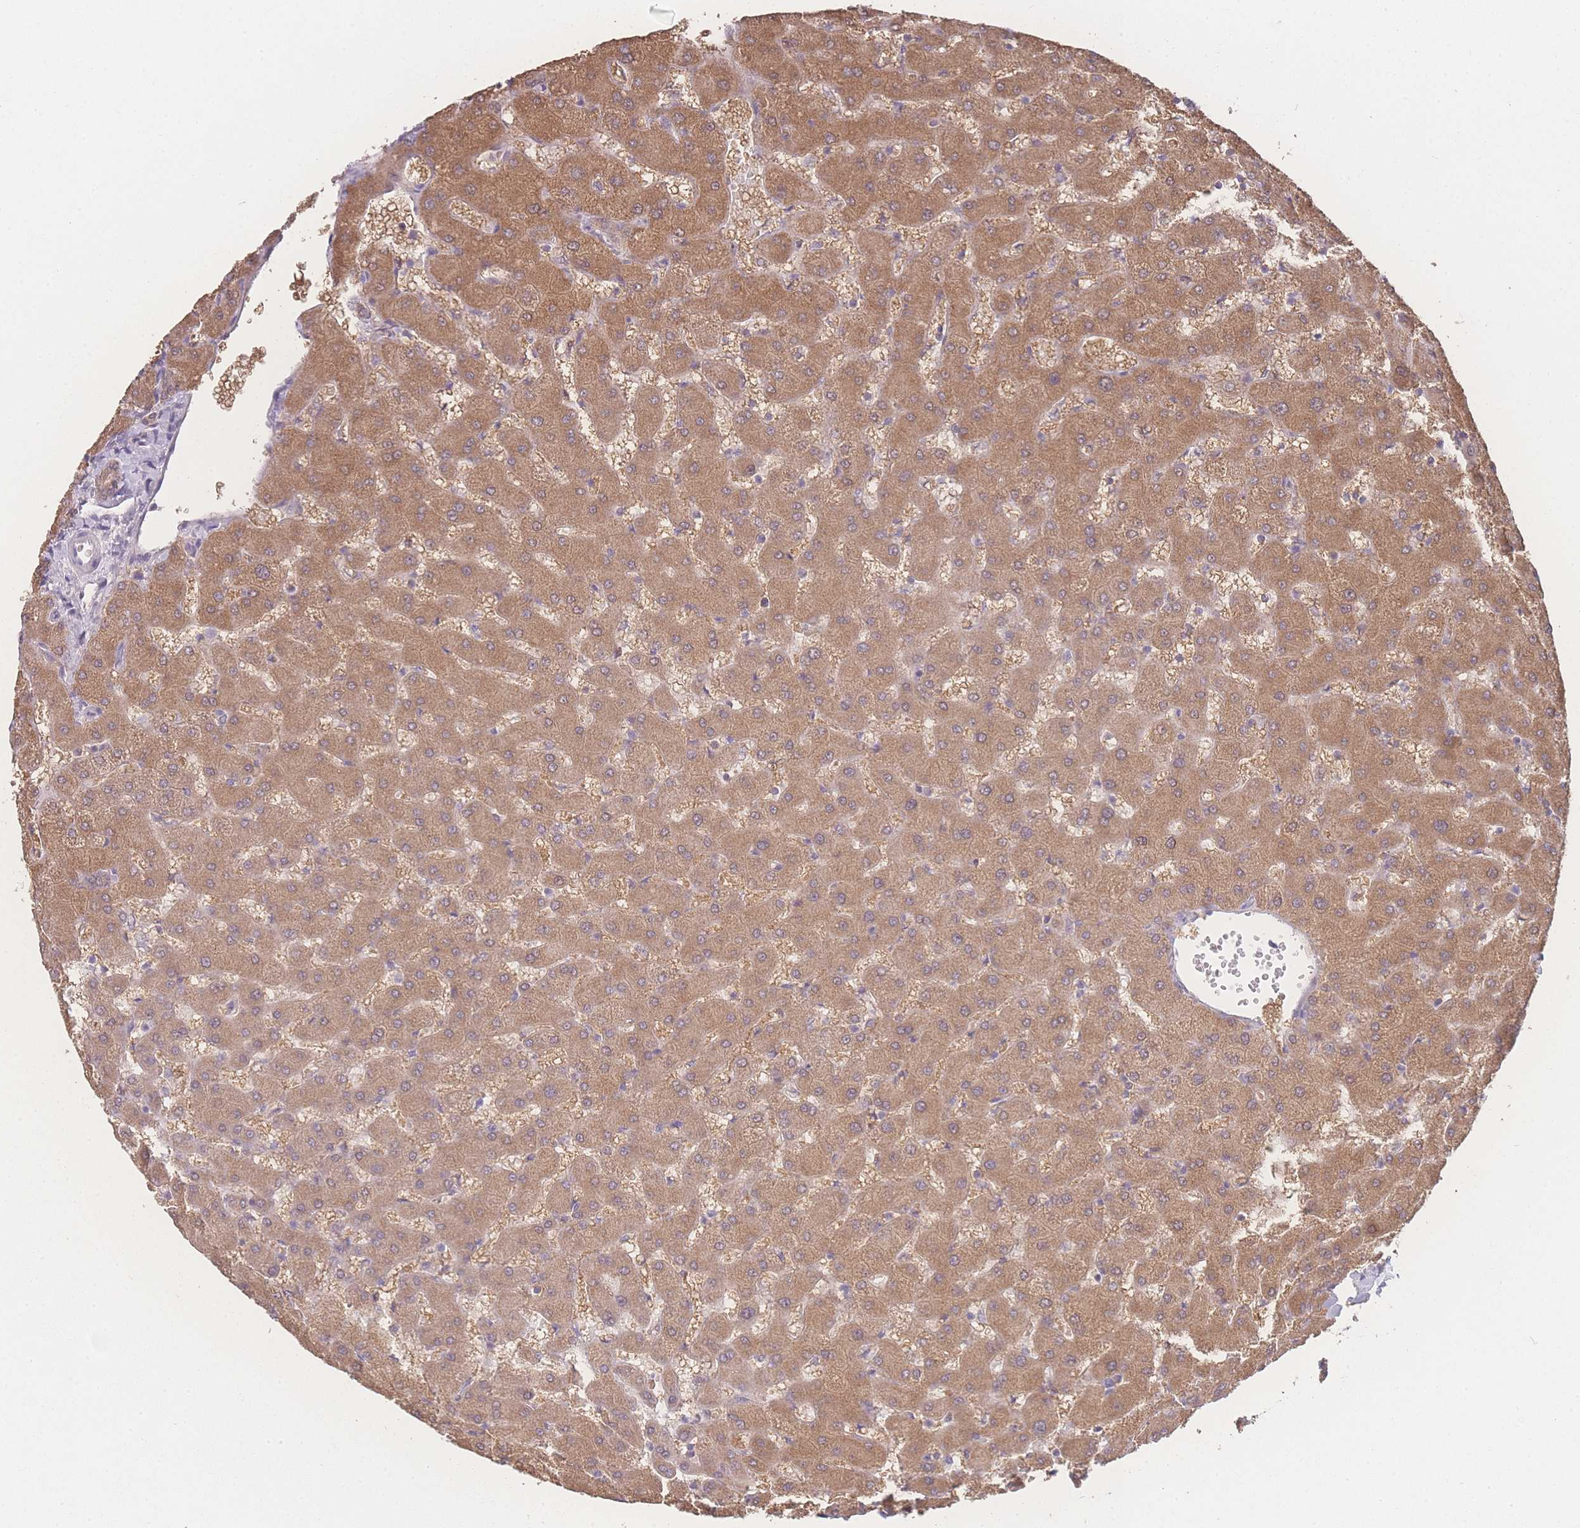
{"staining": {"intensity": "negative", "quantity": "none", "location": "none"}, "tissue": "liver", "cell_type": "Cholangiocytes", "image_type": "normal", "snomed": [{"axis": "morphology", "description": "Normal tissue, NOS"}, {"axis": "topography", "description": "Liver"}], "caption": "This is a image of immunohistochemistry (IHC) staining of normal liver, which shows no positivity in cholangiocytes. (Brightfield microscopy of DAB immunohistochemistry at high magnification).", "gene": "GIPR", "patient": {"sex": "female", "age": 63}}